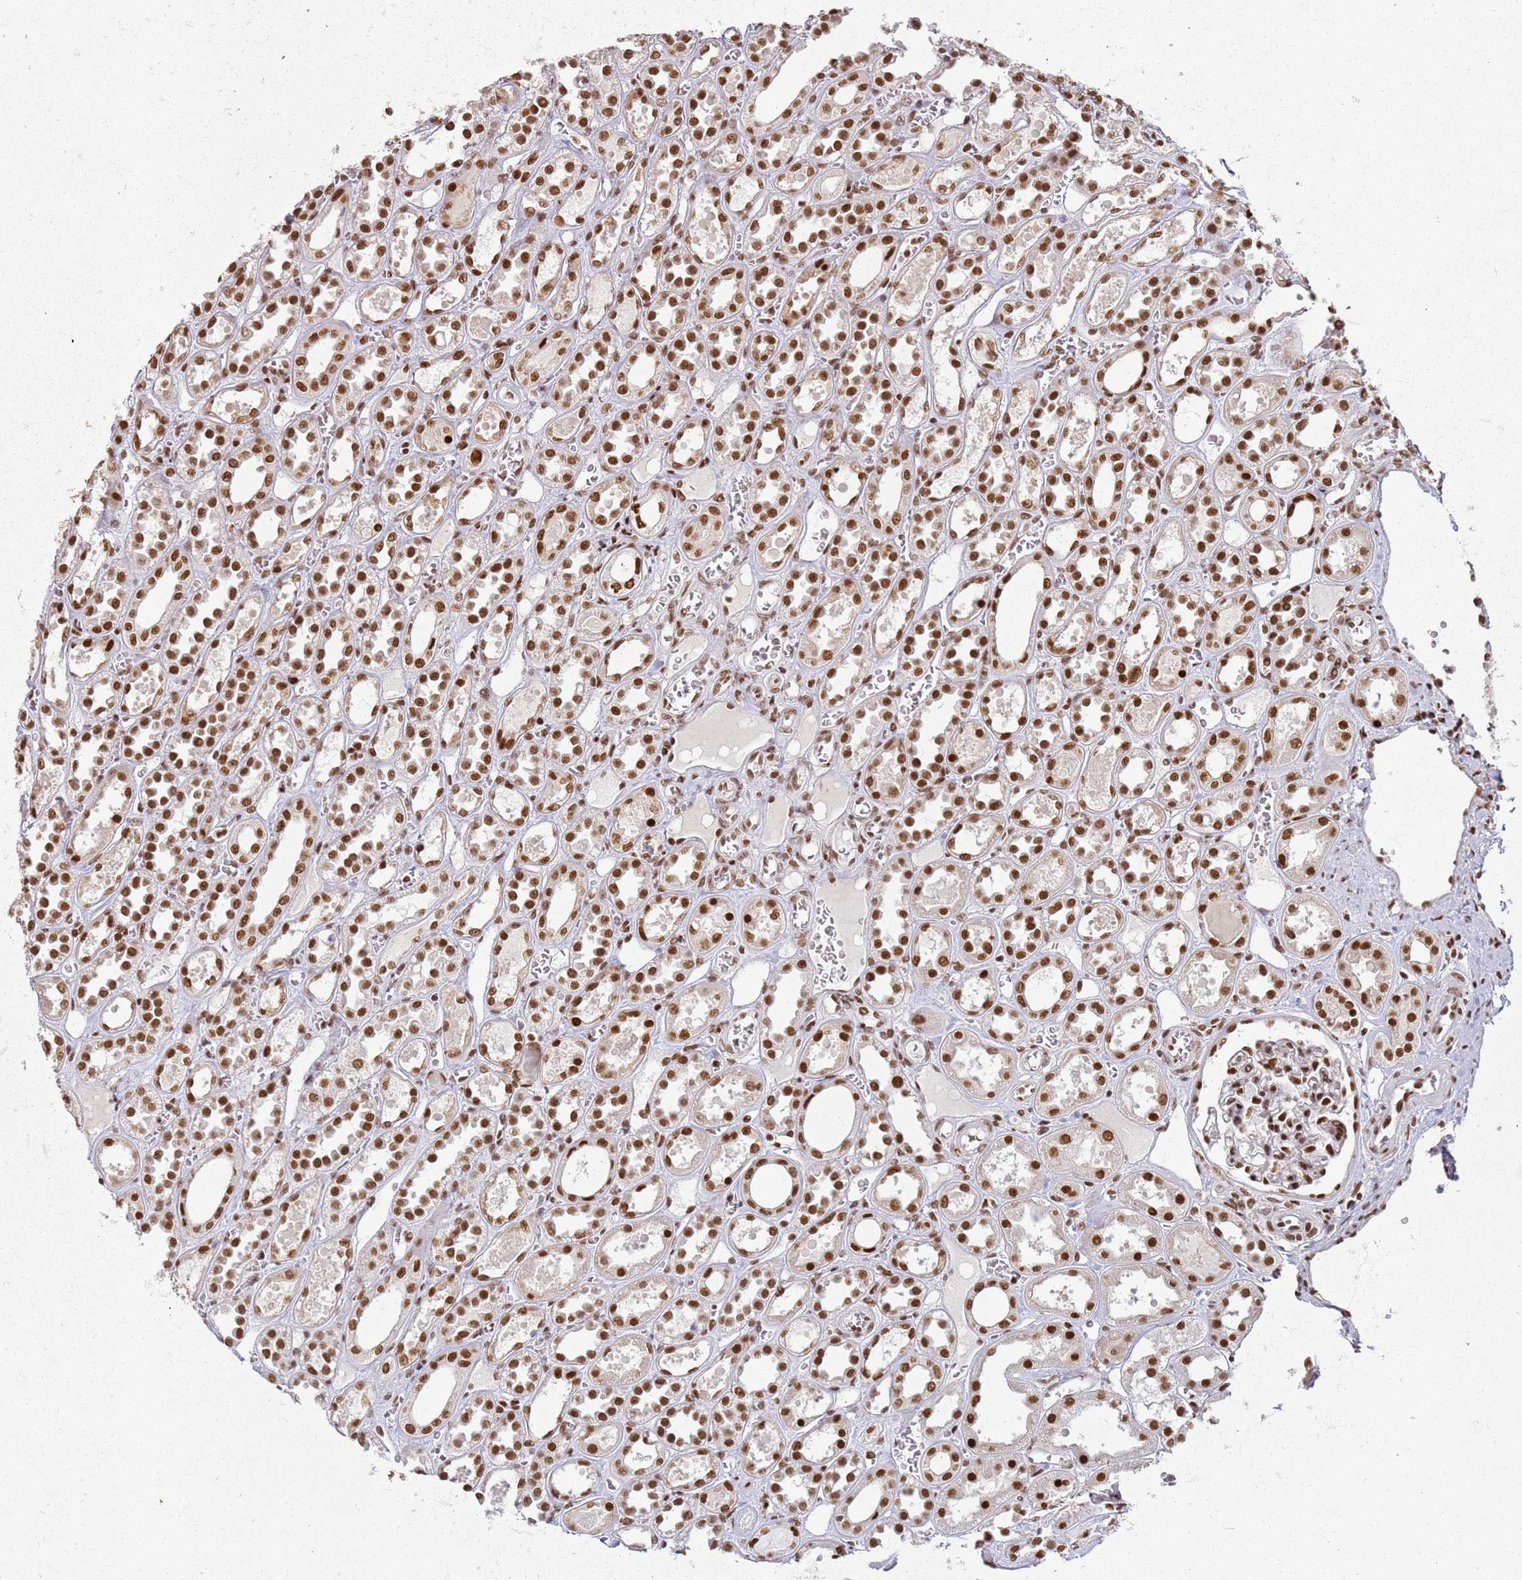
{"staining": {"intensity": "moderate", "quantity": ">75%", "location": "nuclear"}, "tissue": "kidney", "cell_type": "Cells in glomeruli", "image_type": "normal", "snomed": [{"axis": "morphology", "description": "Normal tissue, NOS"}, {"axis": "topography", "description": "Kidney"}], "caption": "Protein positivity by IHC displays moderate nuclear staining in about >75% of cells in glomeruli in normal kidney. The protein is stained brown, and the nuclei are stained in blue (DAB (3,3'-diaminobenzidine) IHC with brightfield microscopy, high magnification).", "gene": "TENT4A", "patient": {"sex": "female", "age": 41}}